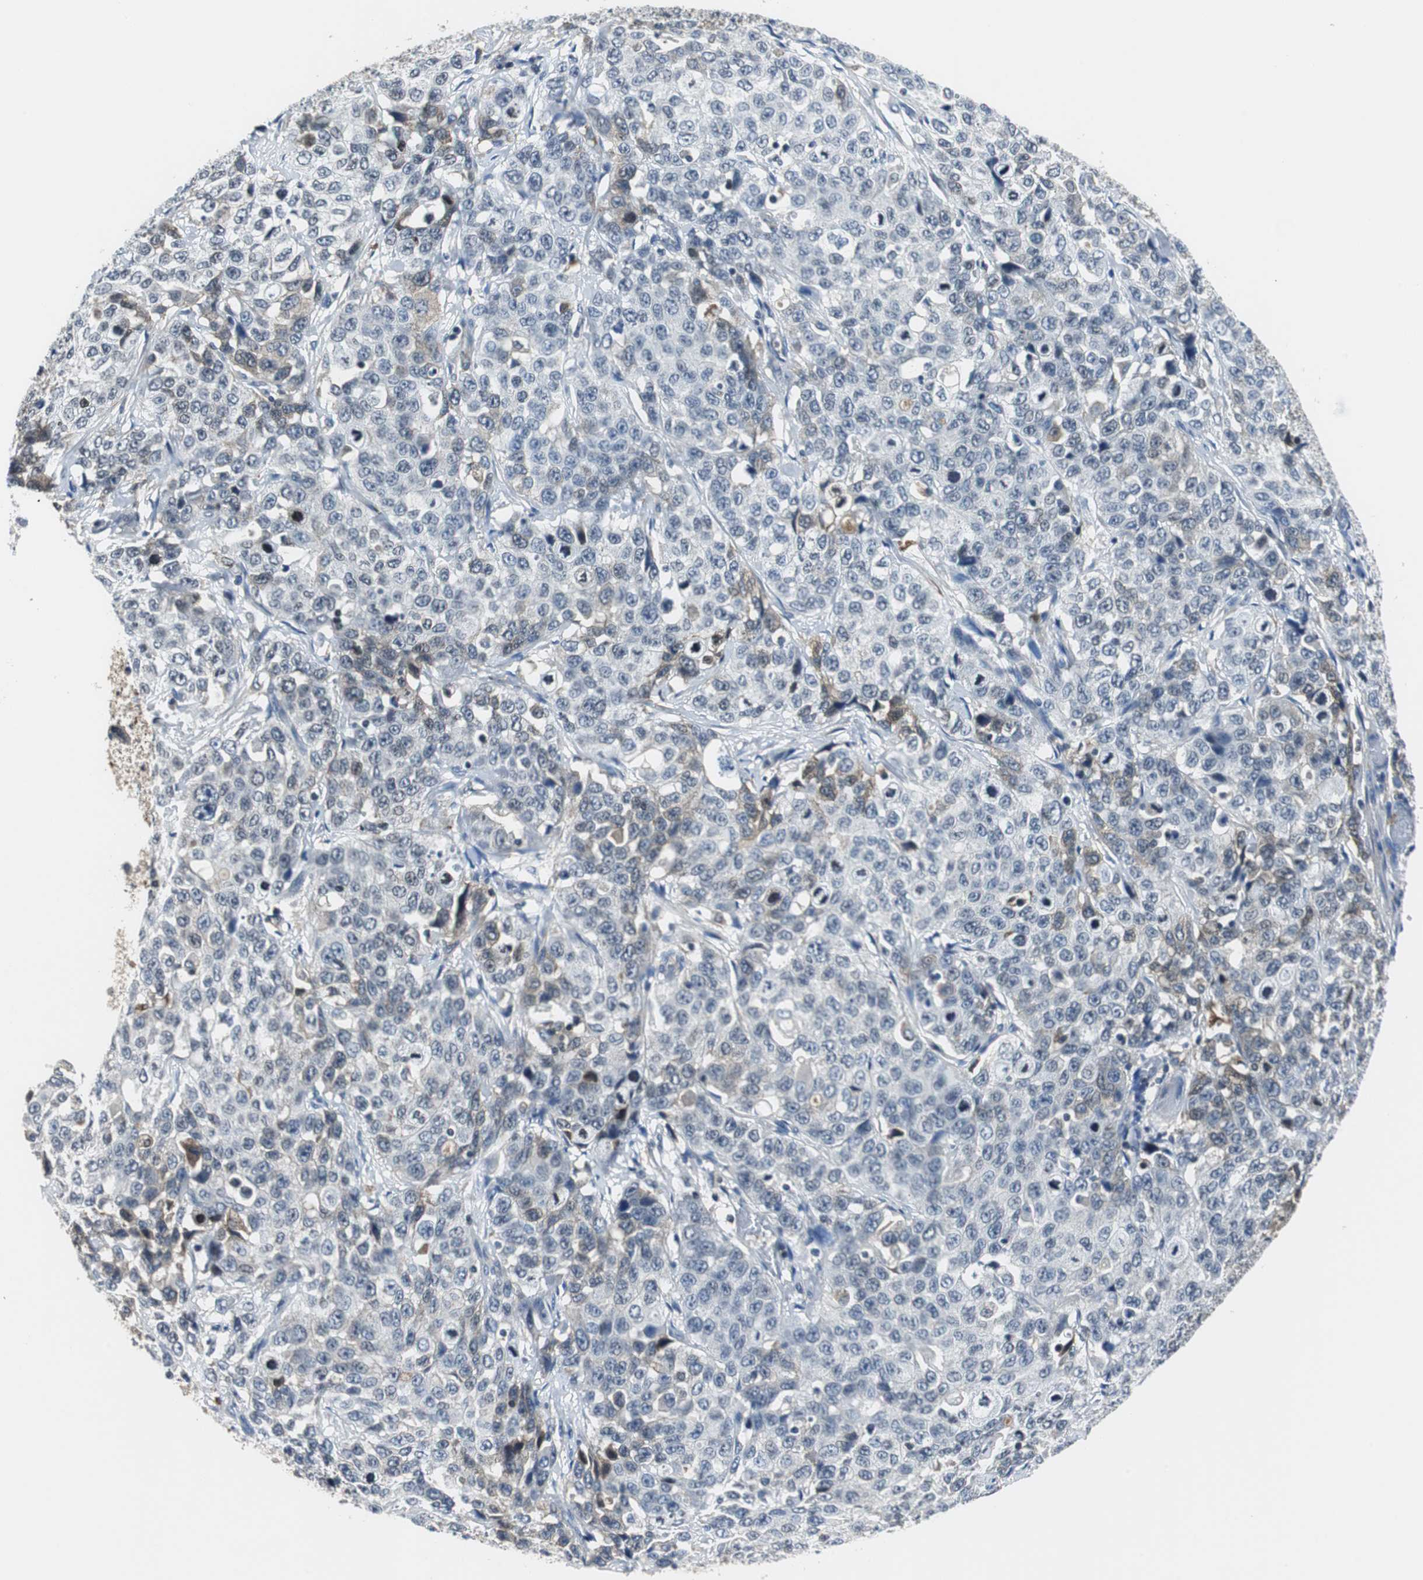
{"staining": {"intensity": "weak", "quantity": "<25%", "location": "cytoplasmic/membranous"}, "tissue": "stomach cancer", "cell_type": "Tumor cells", "image_type": "cancer", "snomed": [{"axis": "morphology", "description": "Normal tissue, NOS"}, {"axis": "morphology", "description": "Adenocarcinoma, NOS"}, {"axis": "topography", "description": "Stomach"}], "caption": "High power microscopy micrograph of an immunohistochemistry image of stomach adenocarcinoma, revealing no significant expression in tumor cells.", "gene": "ORM1", "patient": {"sex": "male", "age": 48}}